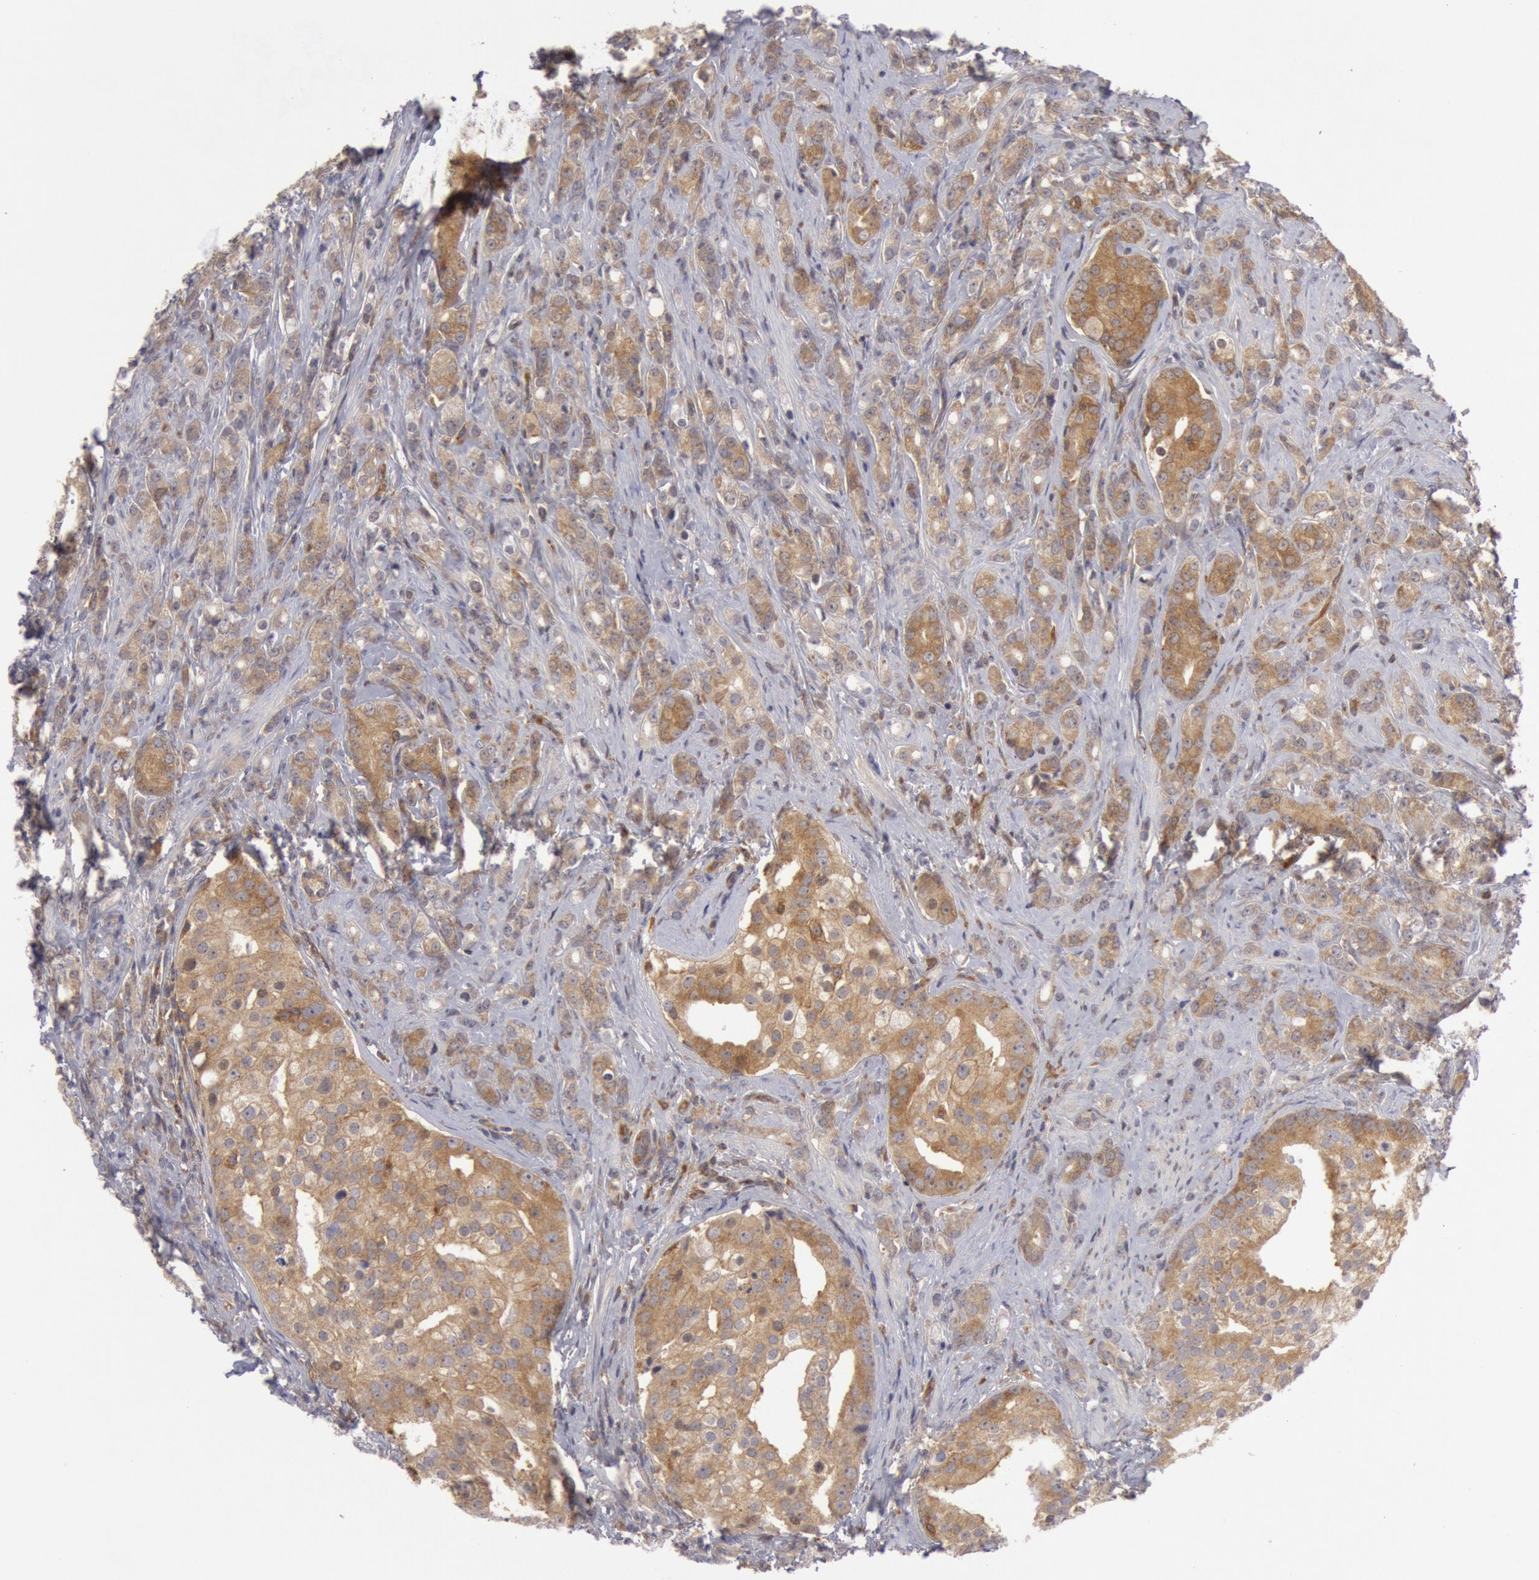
{"staining": {"intensity": "moderate", "quantity": ">75%", "location": "cytoplasmic/membranous"}, "tissue": "prostate cancer", "cell_type": "Tumor cells", "image_type": "cancer", "snomed": [{"axis": "morphology", "description": "Adenocarcinoma, Medium grade"}, {"axis": "topography", "description": "Prostate"}], "caption": "Protein staining exhibits moderate cytoplasmic/membranous staining in approximately >75% of tumor cells in prostate cancer.", "gene": "IKBKB", "patient": {"sex": "male", "age": 59}}